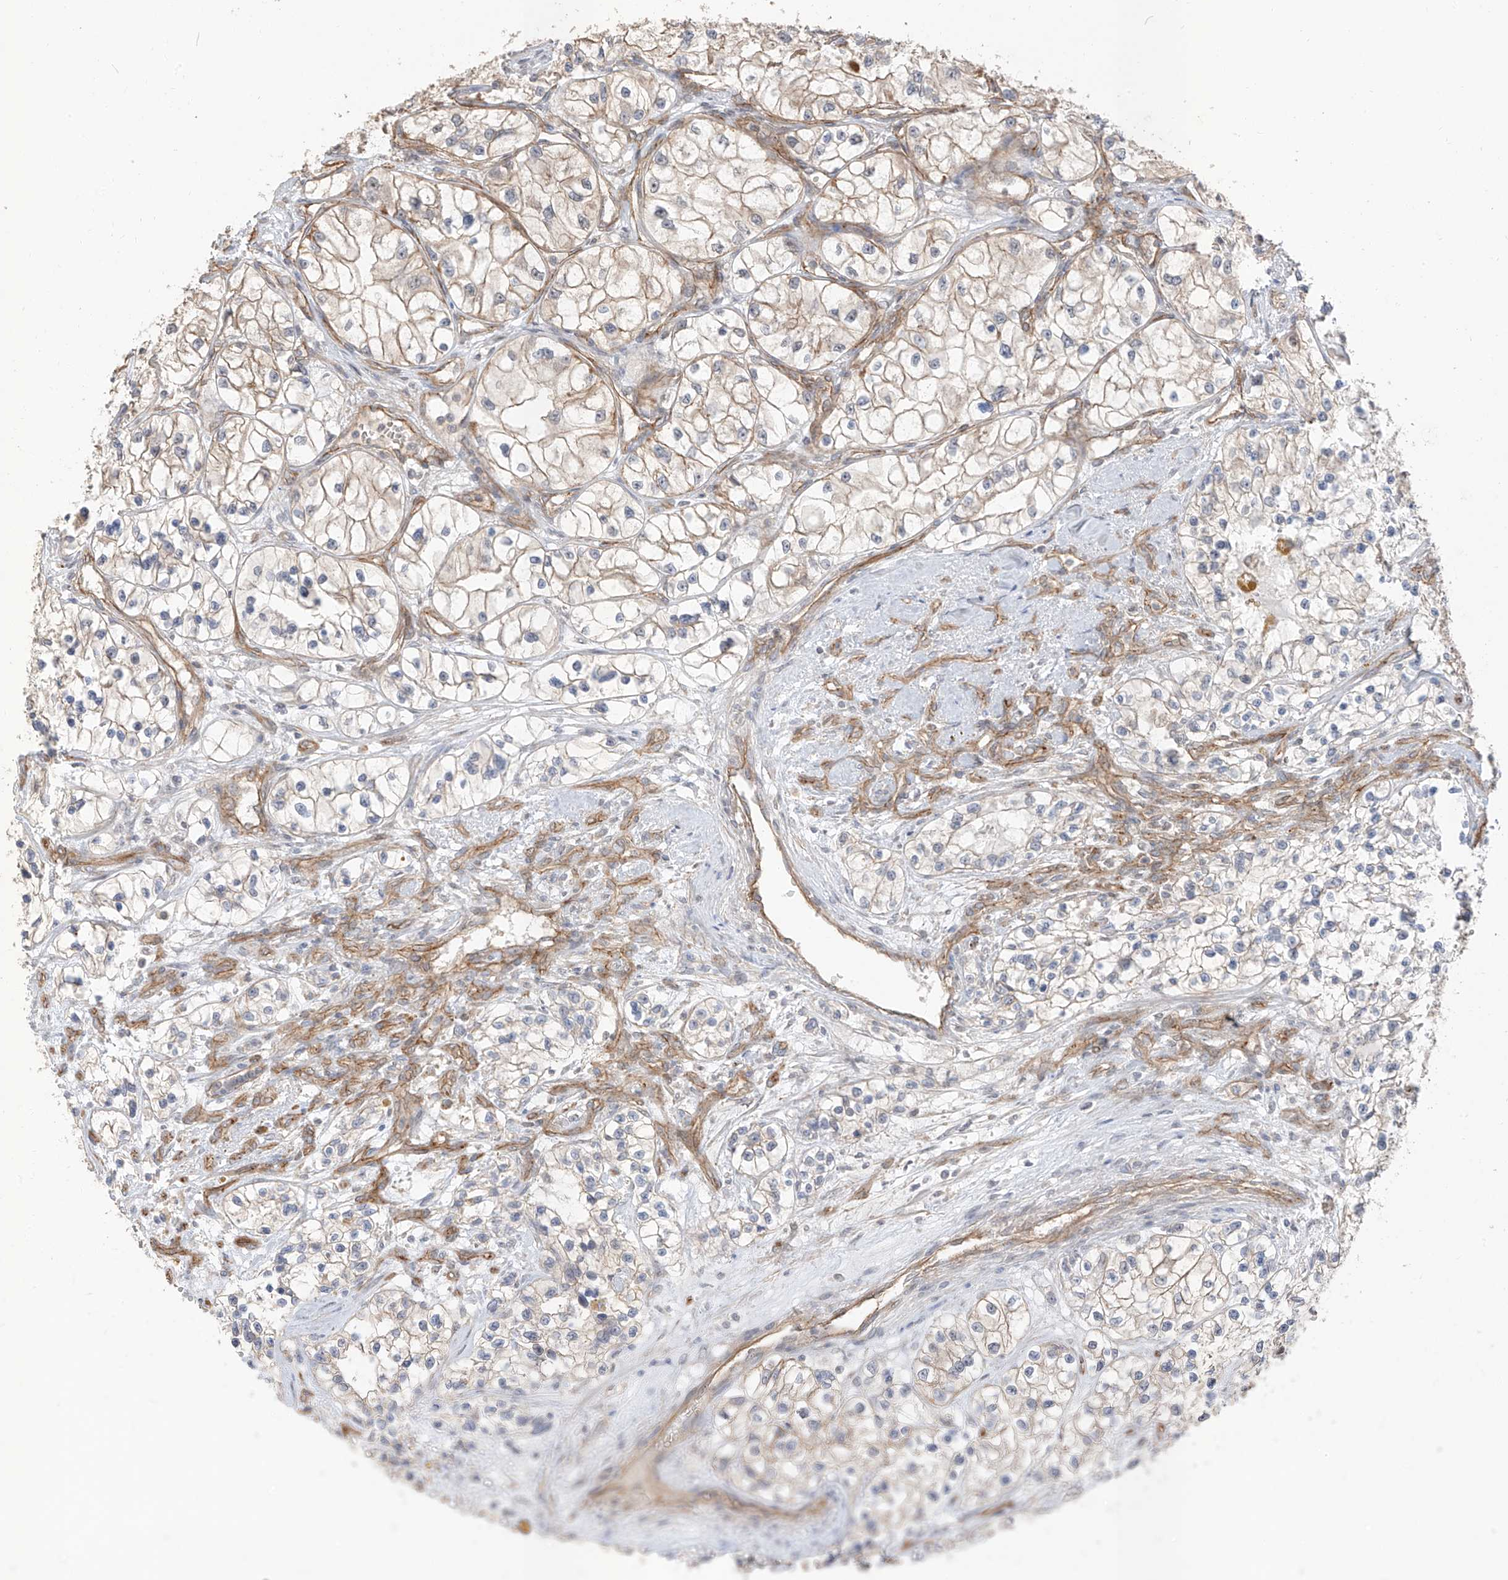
{"staining": {"intensity": "weak", "quantity": "25%-75%", "location": "cytoplasmic/membranous"}, "tissue": "renal cancer", "cell_type": "Tumor cells", "image_type": "cancer", "snomed": [{"axis": "morphology", "description": "Adenocarcinoma, NOS"}, {"axis": "topography", "description": "Kidney"}], "caption": "Immunohistochemical staining of human renal cancer (adenocarcinoma) reveals low levels of weak cytoplasmic/membranous staining in approximately 25%-75% of tumor cells.", "gene": "EPHX4", "patient": {"sex": "female", "age": 57}}